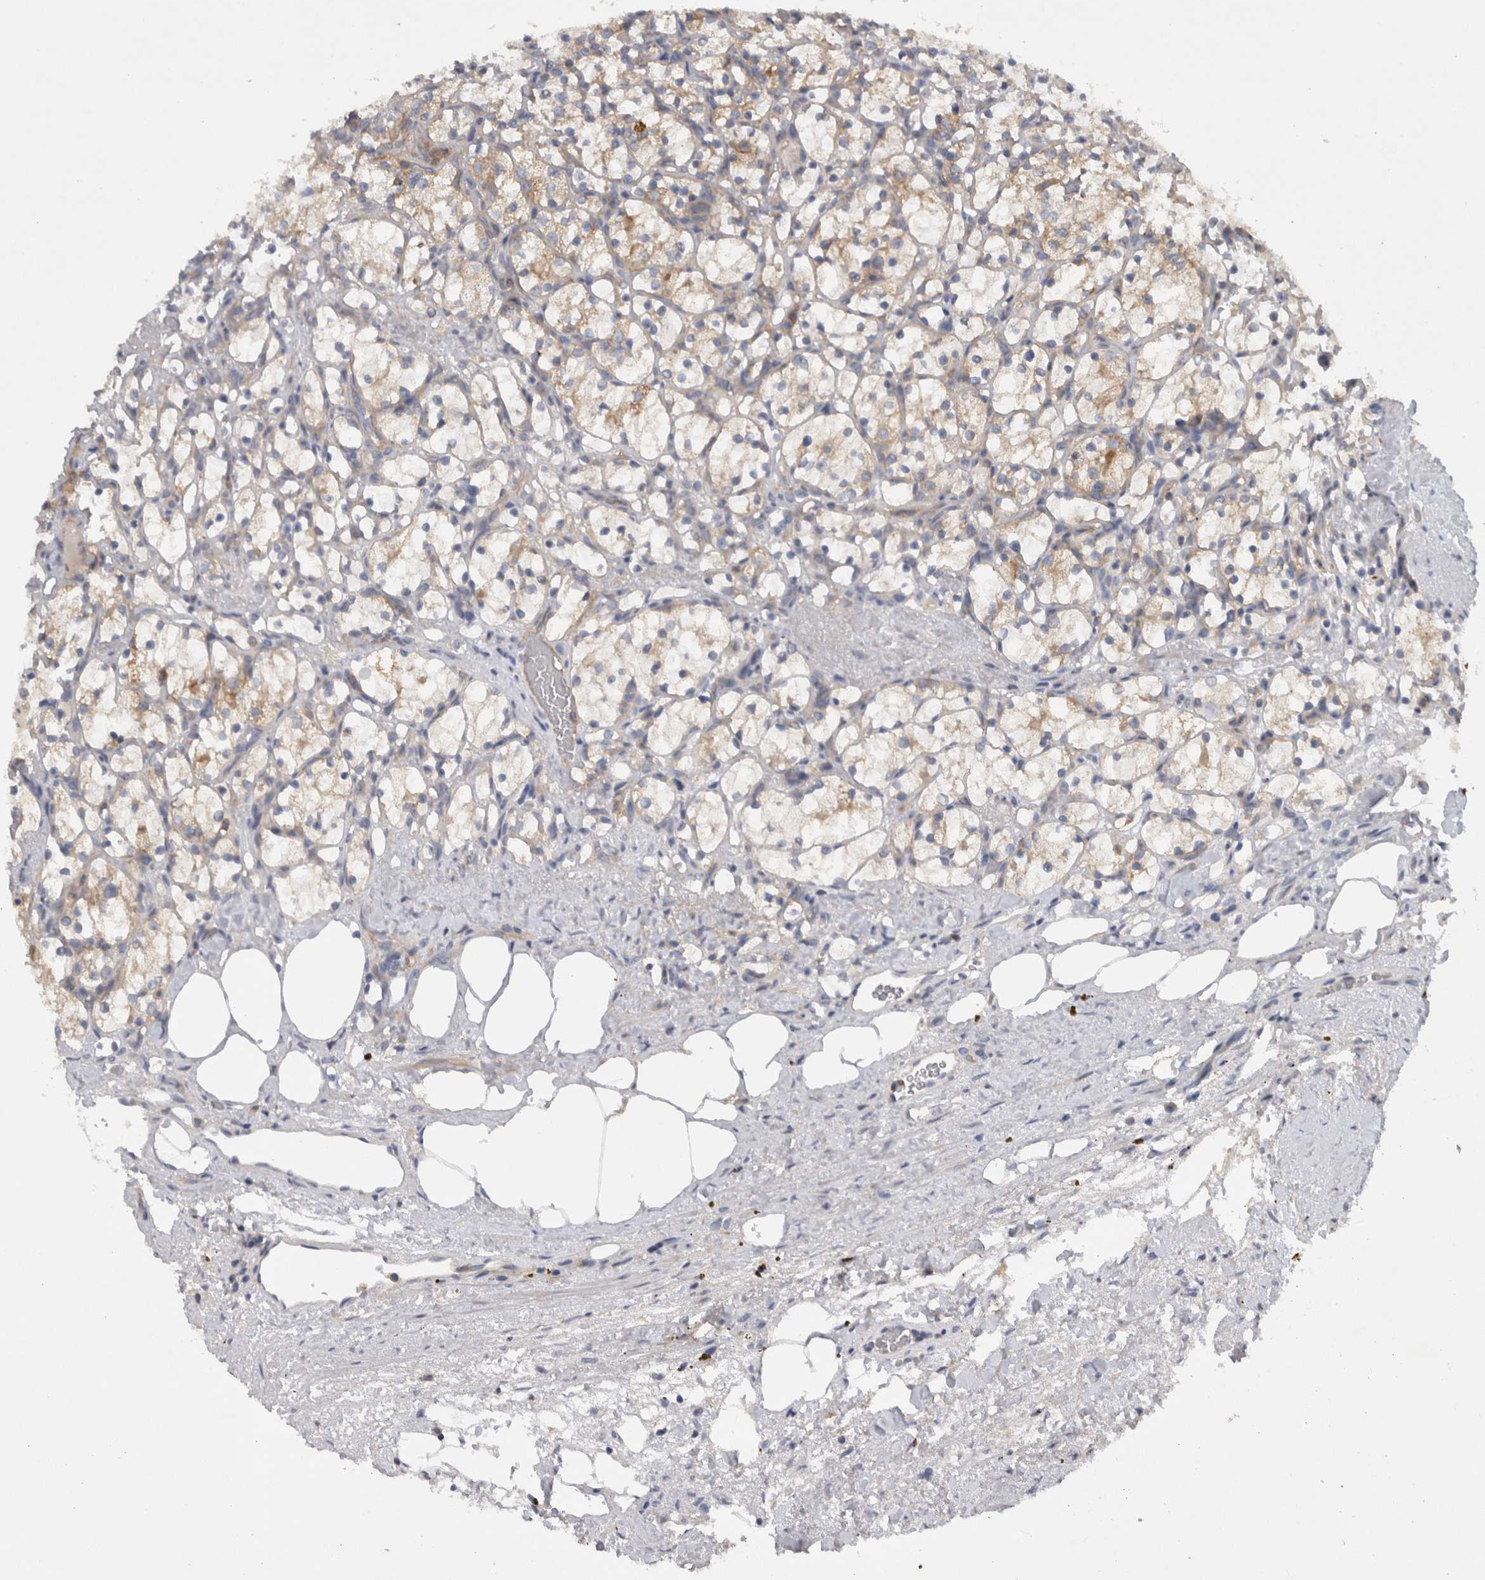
{"staining": {"intensity": "weak", "quantity": ">75%", "location": "cytoplasmic/membranous"}, "tissue": "renal cancer", "cell_type": "Tumor cells", "image_type": "cancer", "snomed": [{"axis": "morphology", "description": "Adenocarcinoma, NOS"}, {"axis": "topography", "description": "Kidney"}], "caption": "Adenocarcinoma (renal) stained with a protein marker demonstrates weak staining in tumor cells.", "gene": "SCARA5", "patient": {"sex": "female", "age": 69}}